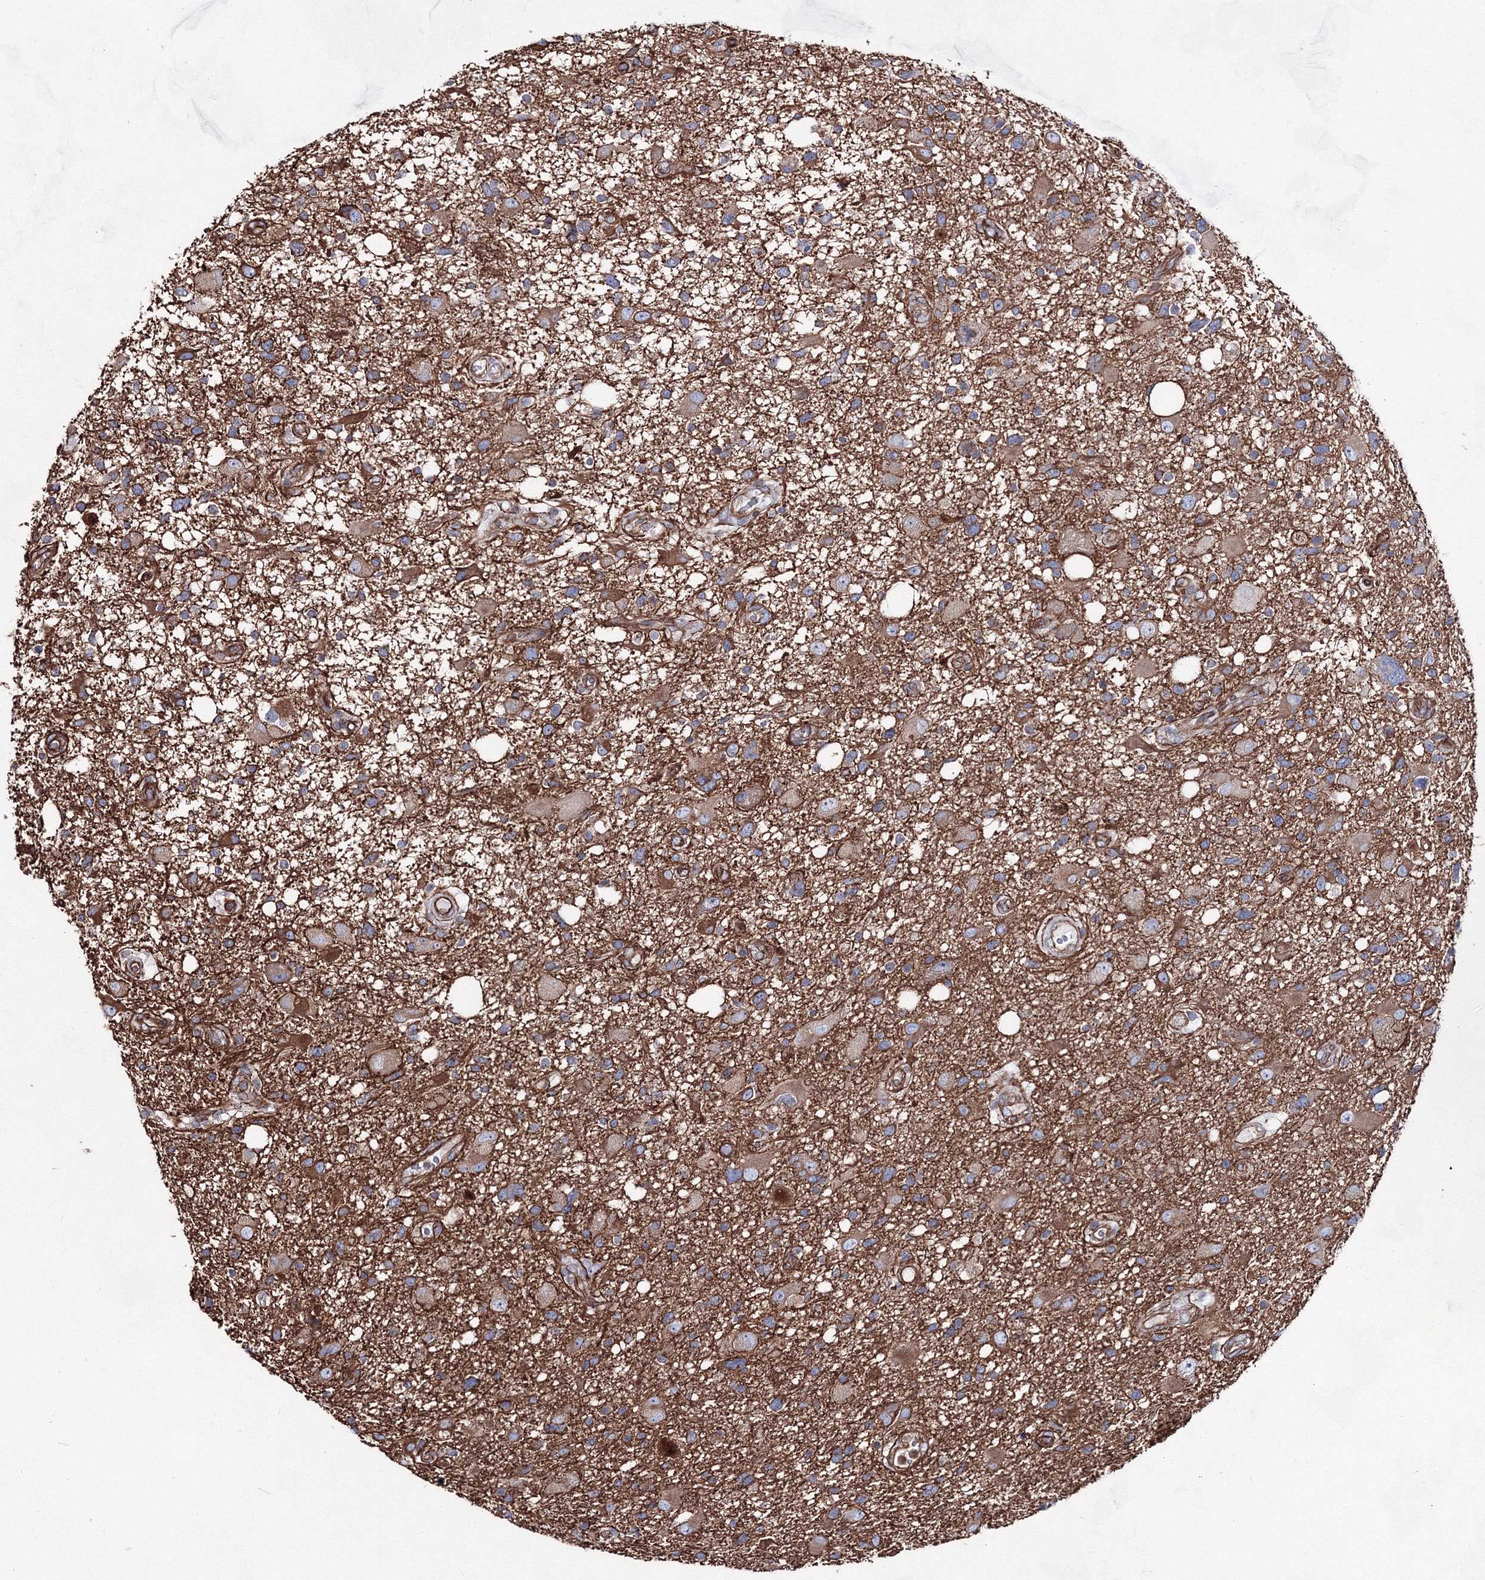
{"staining": {"intensity": "moderate", "quantity": "25%-75%", "location": "cytoplasmic/membranous"}, "tissue": "glioma", "cell_type": "Tumor cells", "image_type": "cancer", "snomed": [{"axis": "morphology", "description": "Glioma, malignant, High grade"}, {"axis": "topography", "description": "Brain"}], "caption": "Glioma was stained to show a protein in brown. There is medium levels of moderate cytoplasmic/membranous expression in about 25%-75% of tumor cells. The protein is shown in brown color, while the nuclei are stained blue.", "gene": "ANKRD37", "patient": {"sex": "male", "age": 33}}